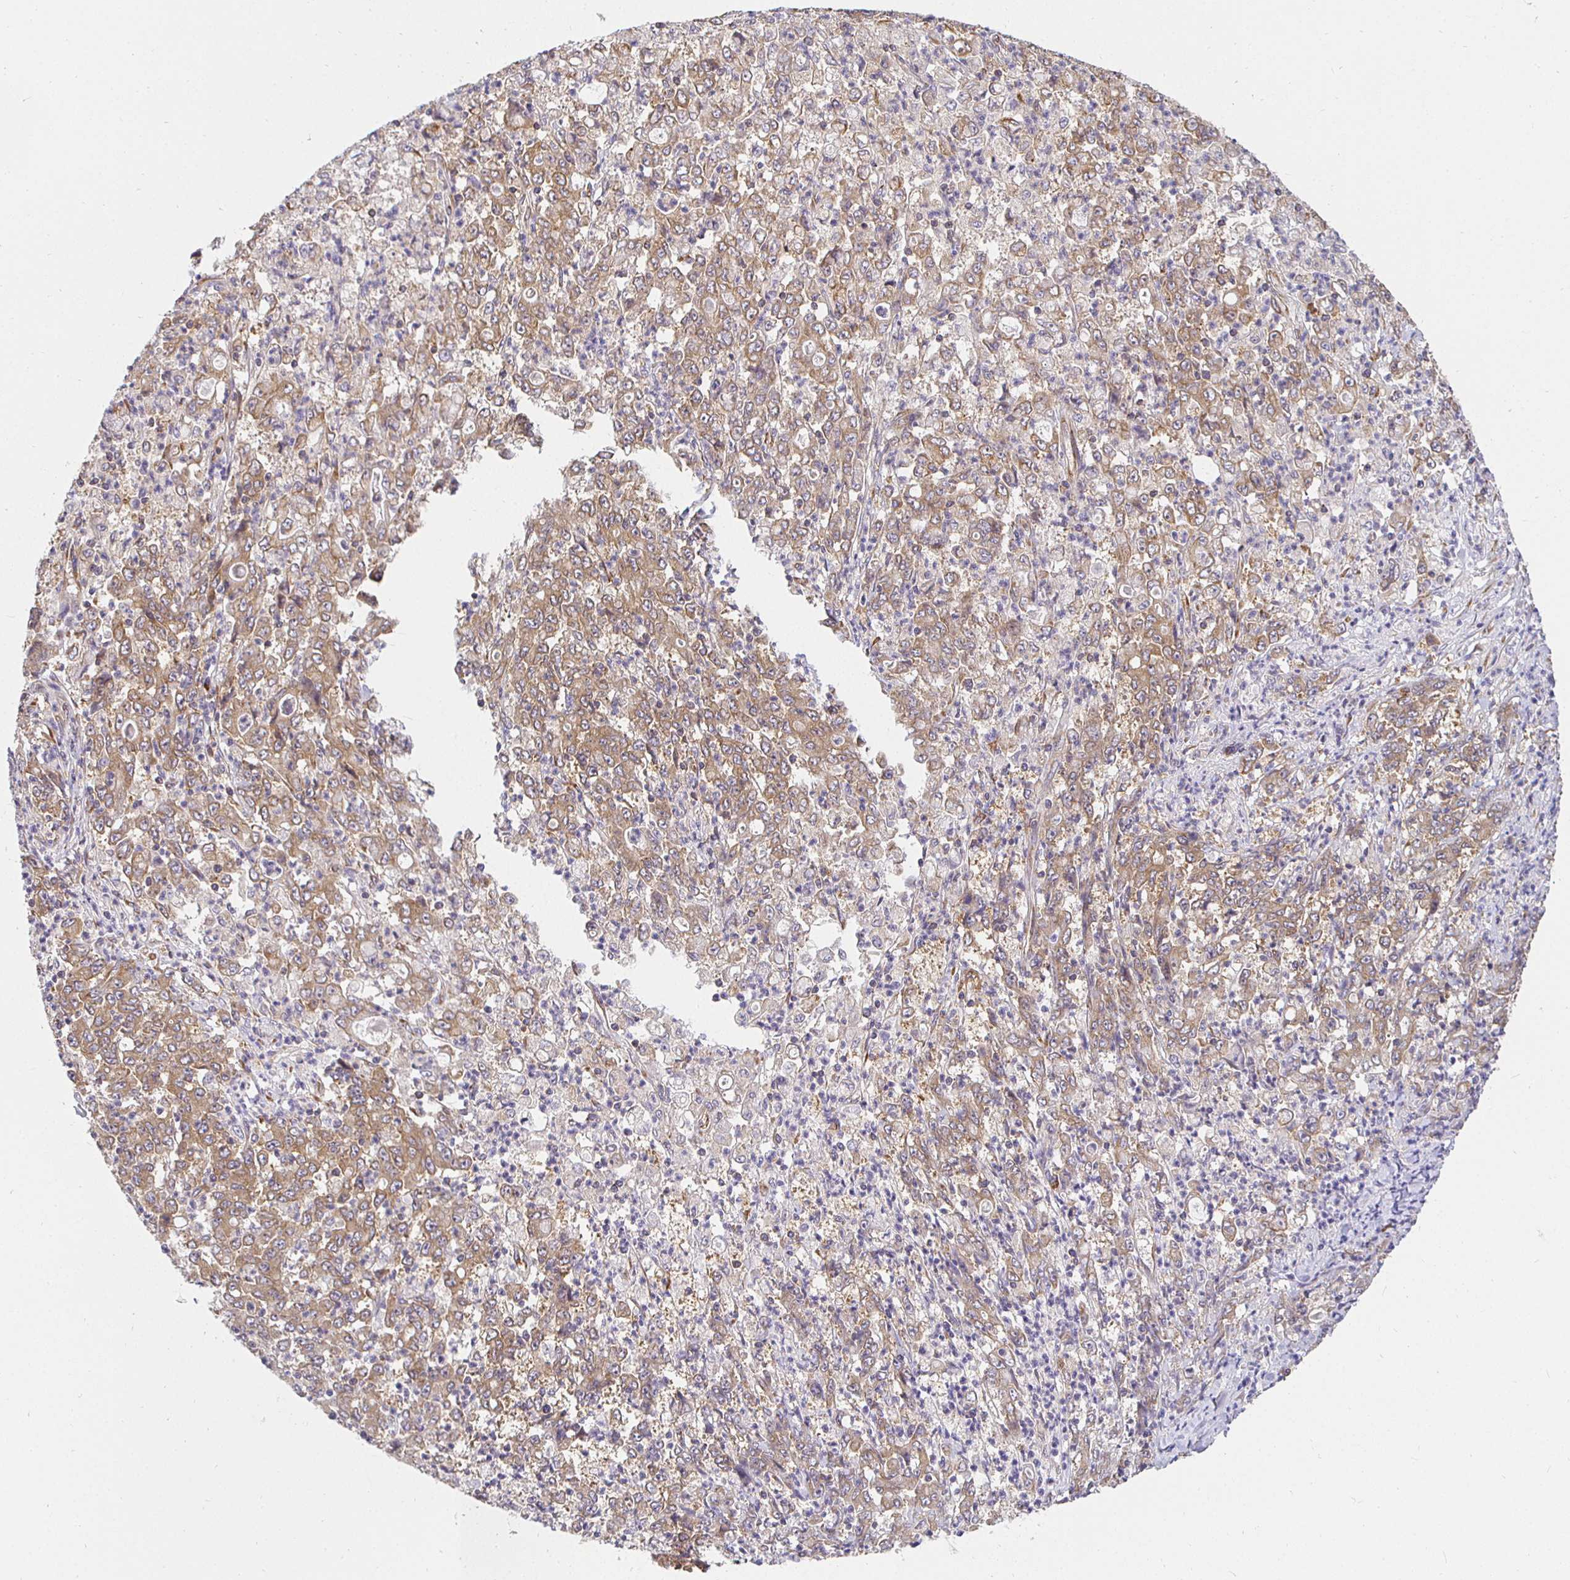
{"staining": {"intensity": "weak", "quantity": ">75%", "location": "cytoplasmic/membranous"}, "tissue": "stomach cancer", "cell_type": "Tumor cells", "image_type": "cancer", "snomed": [{"axis": "morphology", "description": "Adenocarcinoma, NOS"}, {"axis": "topography", "description": "Stomach, lower"}], "caption": "Adenocarcinoma (stomach) was stained to show a protein in brown. There is low levels of weak cytoplasmic/membranous staining in about >75% of tumor cells. The staining was performed using DAB to visualize the protein expression in brown, while the nuclei were stained in blue with hematoxylin (Magnification: 20x).", "gene": "IRAK1", "patient": {"sex": "female", "age": 71}}